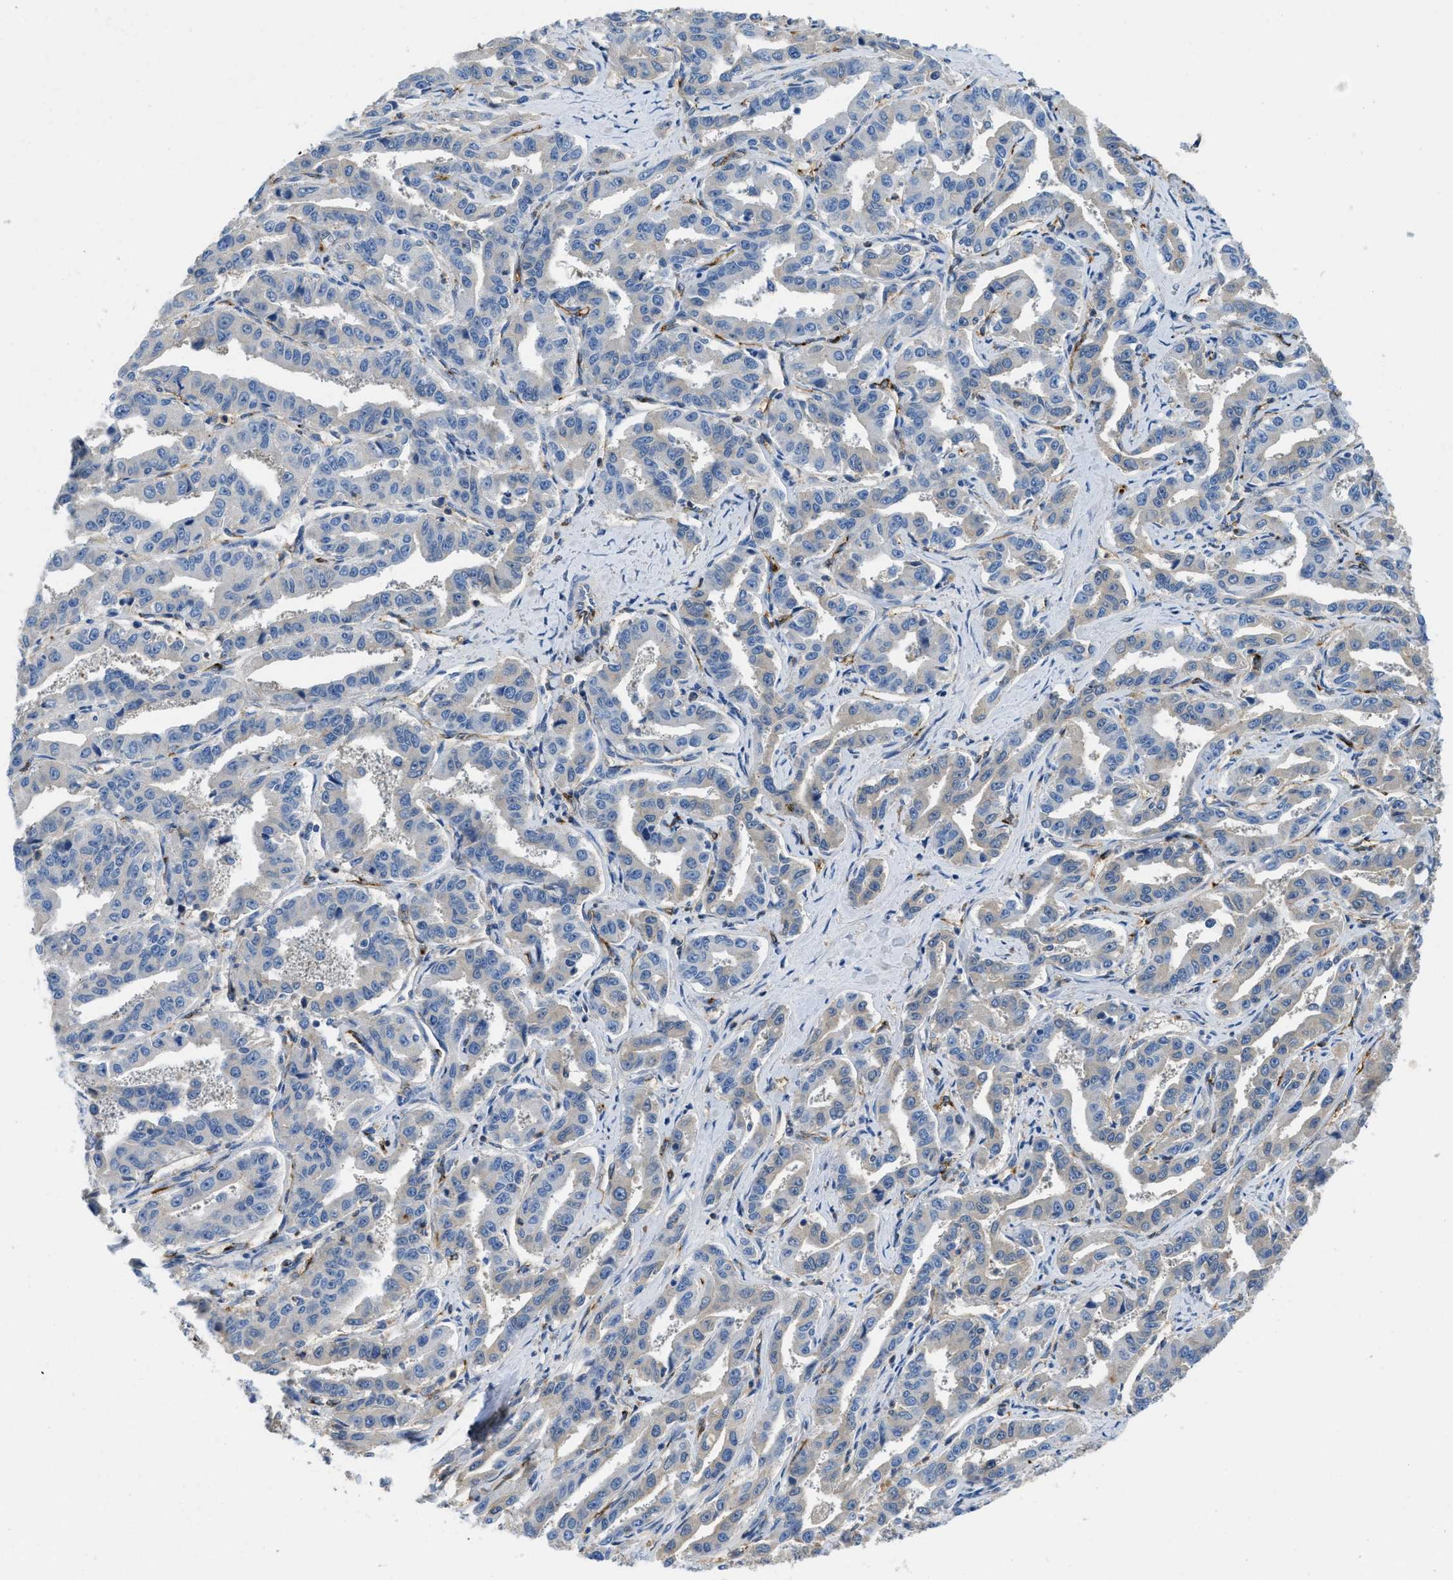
{"staining": {"intensity": "weak", "quantity": "25%-75%", "location": "cytoplasmic/membranous"}, "tissue": "liver cancer", "cell_type": "Tumor cells", "image_type": "cancer", "snomed": [{"axis": "morphology", "description": "Cholangiocarcinoma"}, {"axis": "topography", "description": "Liver"}], "caption": "DAB (3,3'-diaminobenzidine) immunohistochemical staining of liver cancer (cholangiocarcinoma) reveals weak cytoplasmic/membranous protein expression in about 25%-75% of tumor cells. Using DAB (brown) and hematoxylin (blue) stains, captured at high magnification using brightfield microscopy.", "gene": "SPEG", "patient": {"sex": "male", "age": 59}}